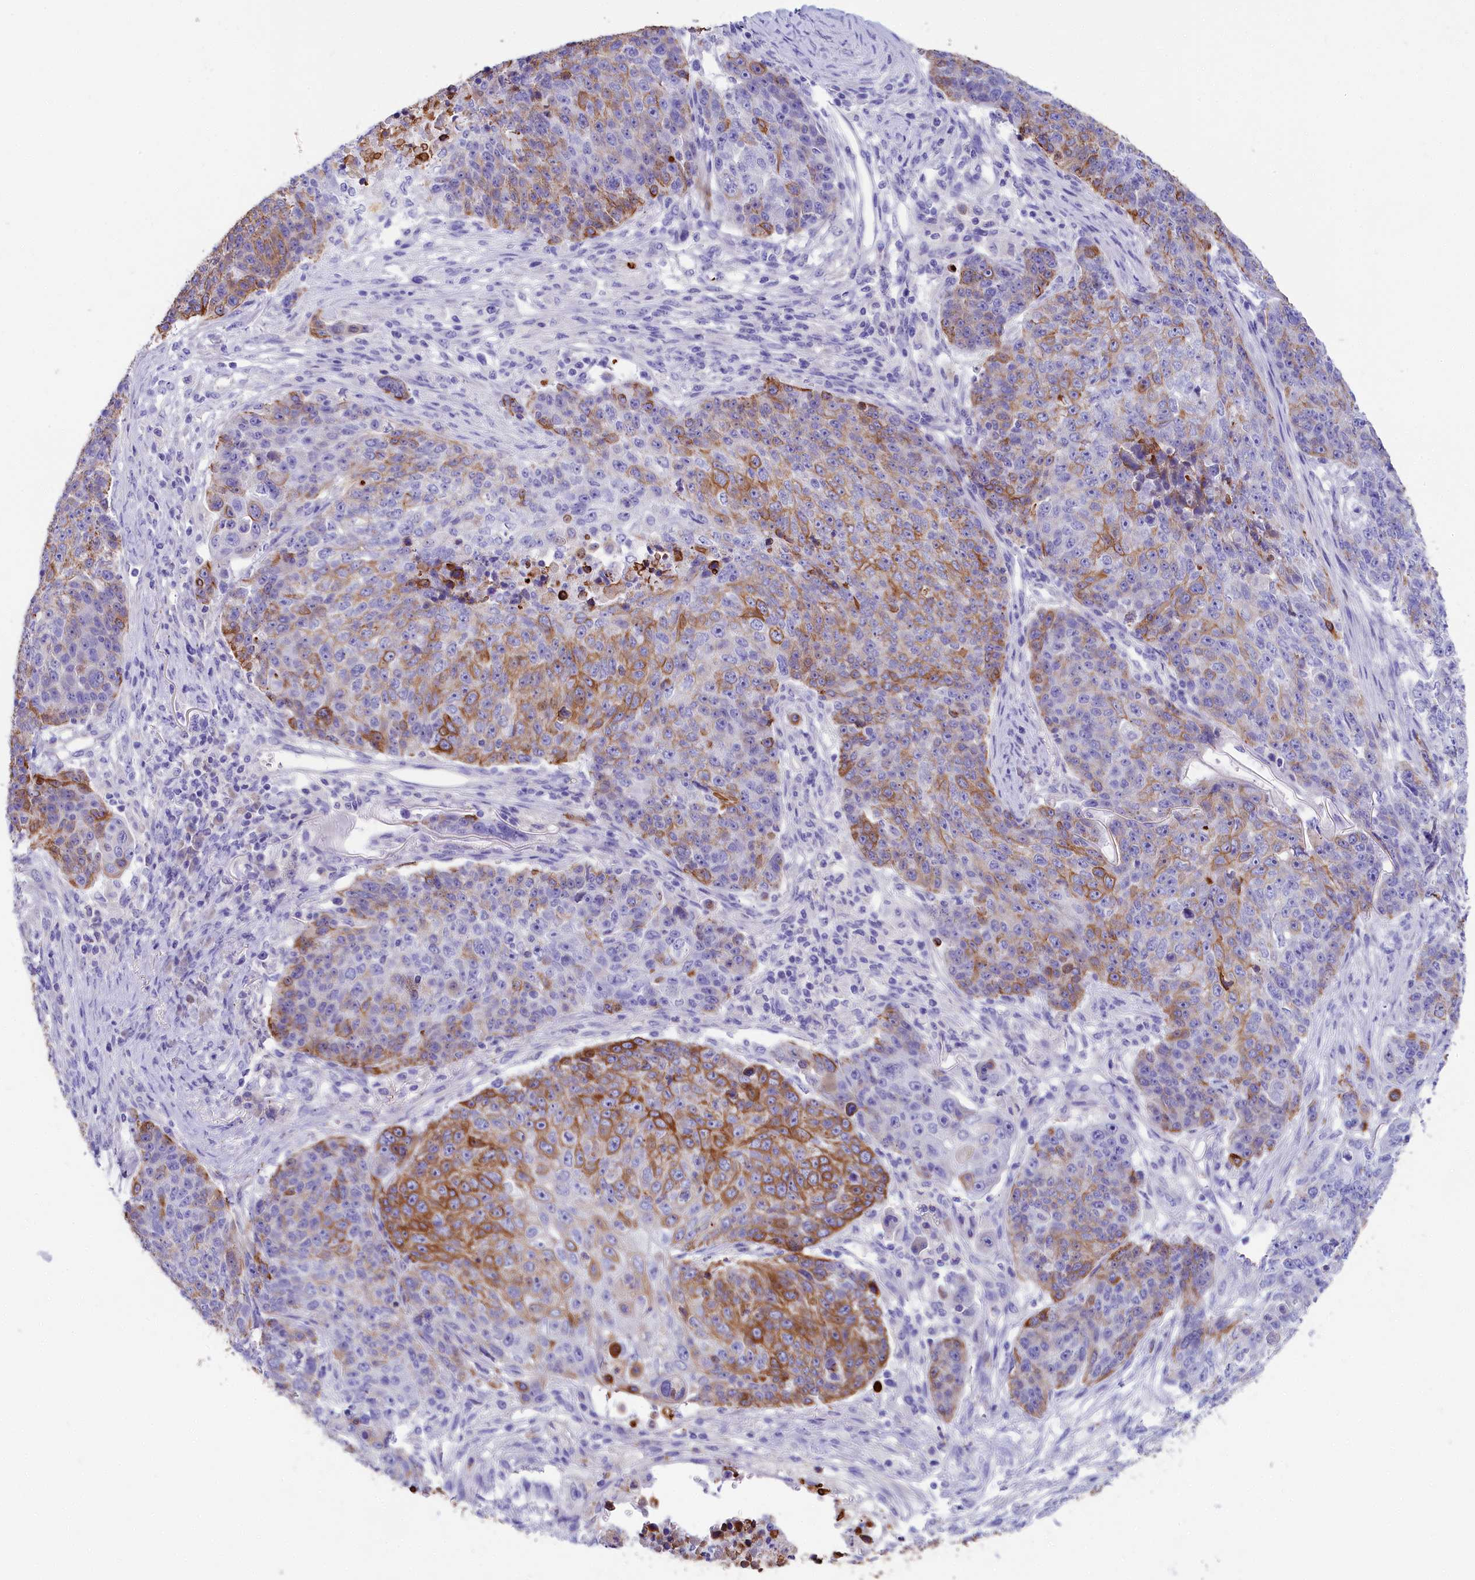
{"staining": {"intensity": "moderate", "quantity": "25%-75%", "location": "cytoplasmic/membranous"}, "tissue": "lung cancer", "cell_type": "Tumor cells", "image_type": "cancer", "snomed": [{"axis": "morphology", "description": "Normal tissue, NOS"}, {"axis": "morphology", "description": "Squamous cell carcinoma, NOS"}, {"axis": "topography", "description": "Lymph node"}, {"axis": "topography", "description": "Lung"}], "caption": "Immunohistochemistry (IHC) micrograph of neoplastic tissue: lung cancer stained using IHC exhibits medium levels of moderate protein expression localized specifically in the cytoplasmic/membranous of tumor cells, appearing as a cytoplasmic/membranous brown color.", "gene": "SULT2A1", "patient": {"sex": "male", "age": 66}}